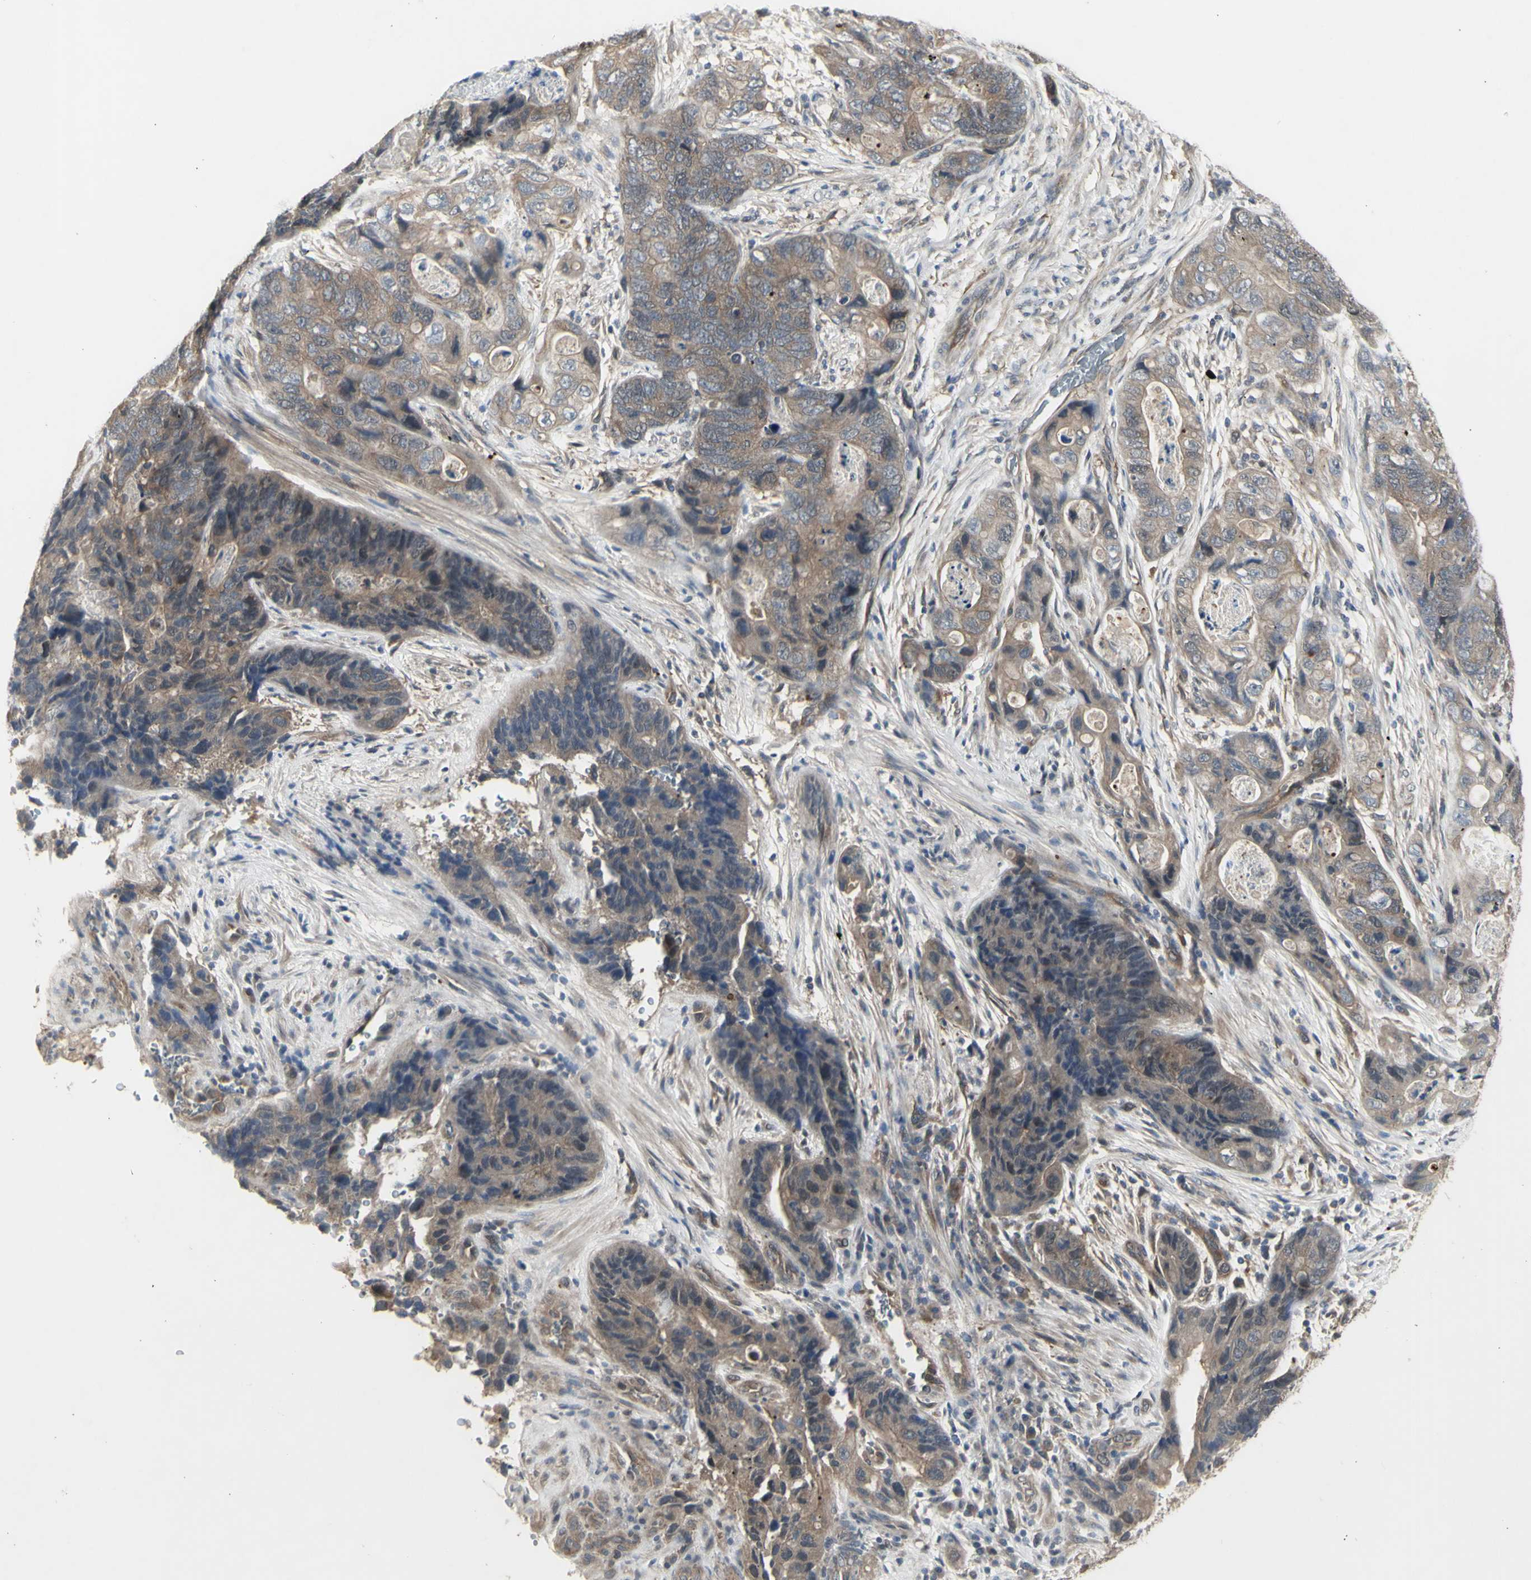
{"staining": {"intensity": "moderate", "quantity": ">75%", "location": "cytoplasmic/membranous"}, "tissue": "stomach cancer", "cell_type": "Tumor cells", "image_type": "cancer", "snomed": [{"axis": "morphology", "description": "Adenocarcinoma, NOS"}, {"axis": "topography", "description": "Stomach"}], "caption": "Protein staining exhibits moderate cytoplasmic/membranous expression in approximately >75% of tumor cells in stomach cancer.", "gene": "CHURC1-FNTB", "patient": {"sex": "female", "age": 89}}